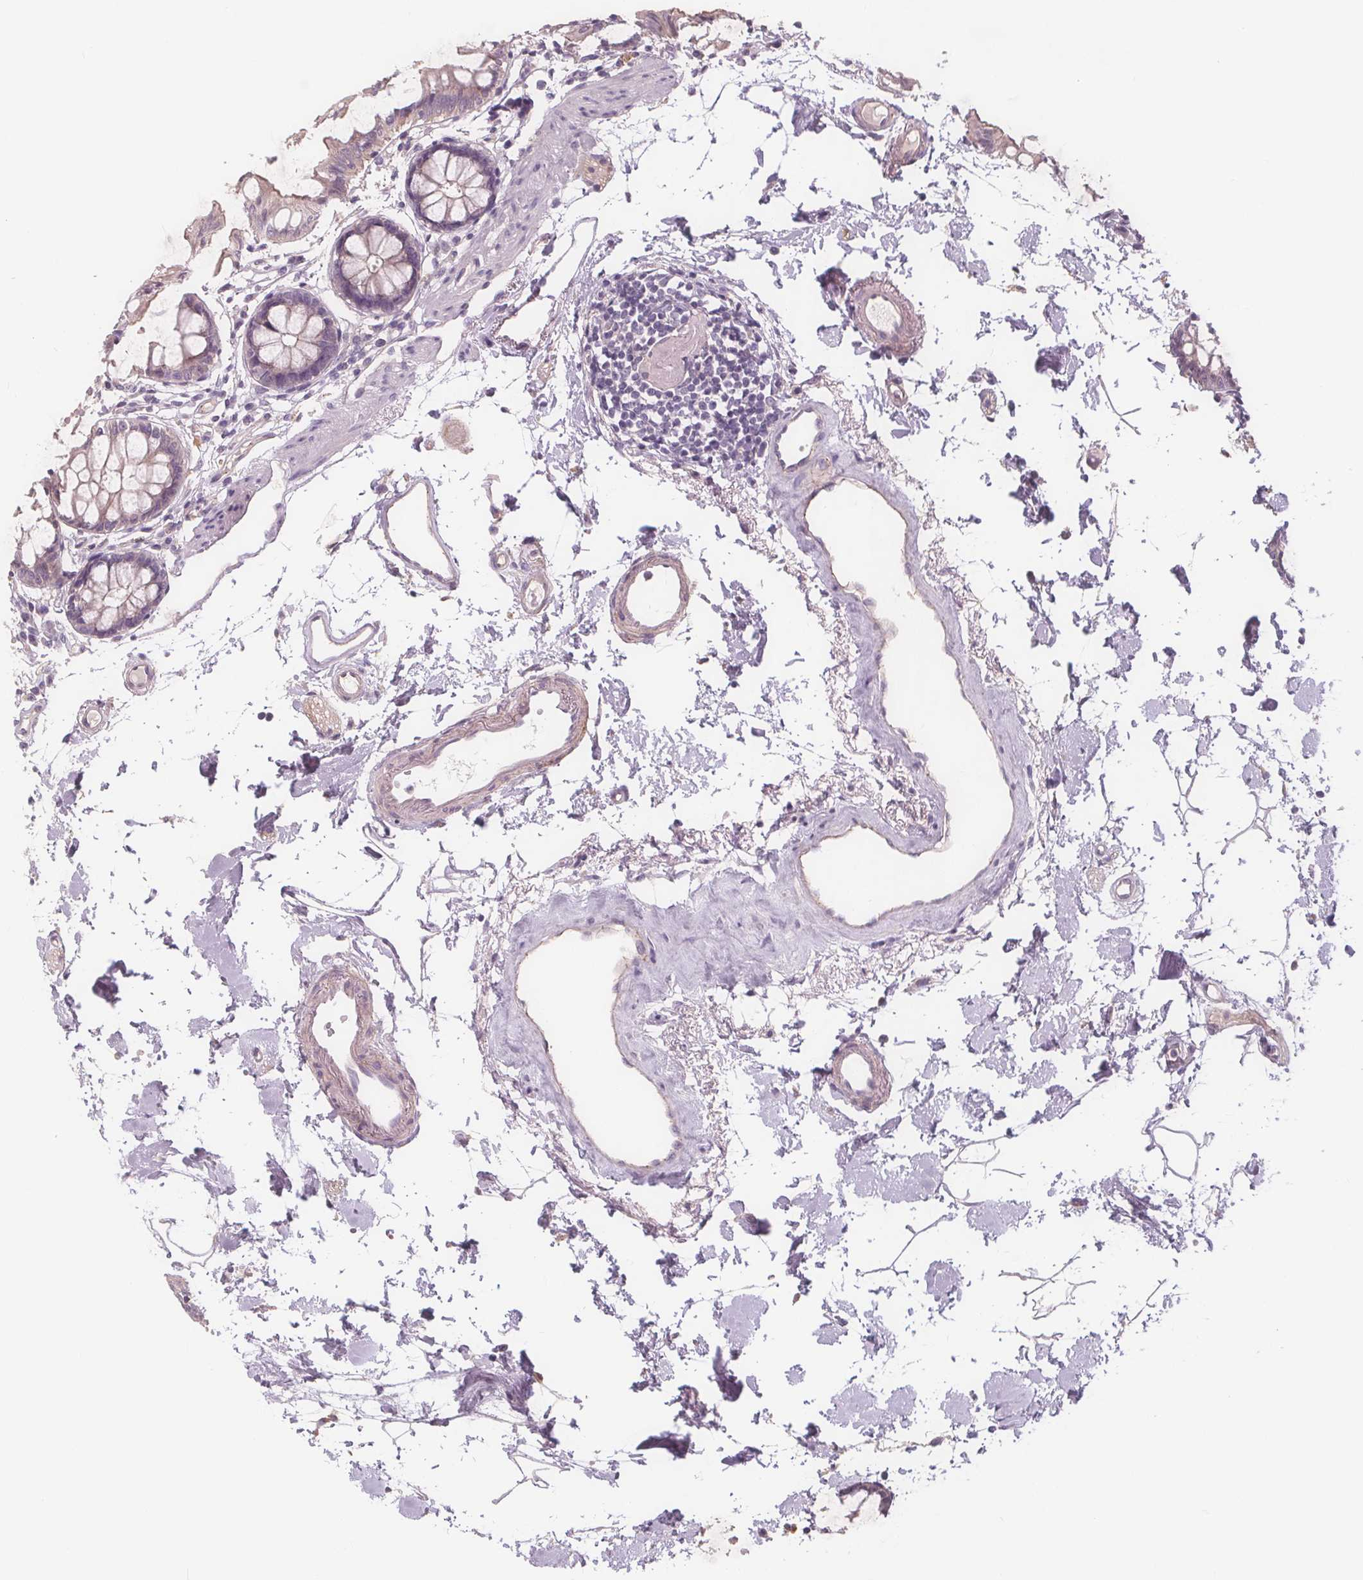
{"staining": {"intensity": "weak", "quantity": "<25%", "location": "cytoplasmic/membranous"}, "tissue": "colon", "cell_type": "Endothelial cells", "image_type": "normal", "snomed": [{"axis": "morphology", "description": "Normal tissue, NOS"}, {"axis": "topography", "description": "Colon"}], "caption": "A photomicrograph of colon stained for a protein displays no brown staining in endothelial cells. (DAB (3,3'-diaminobenzidine) immunohistochemistry, high magnification).", "gene": "VNN1", "patient": {"sex": "female", "age": 84}}